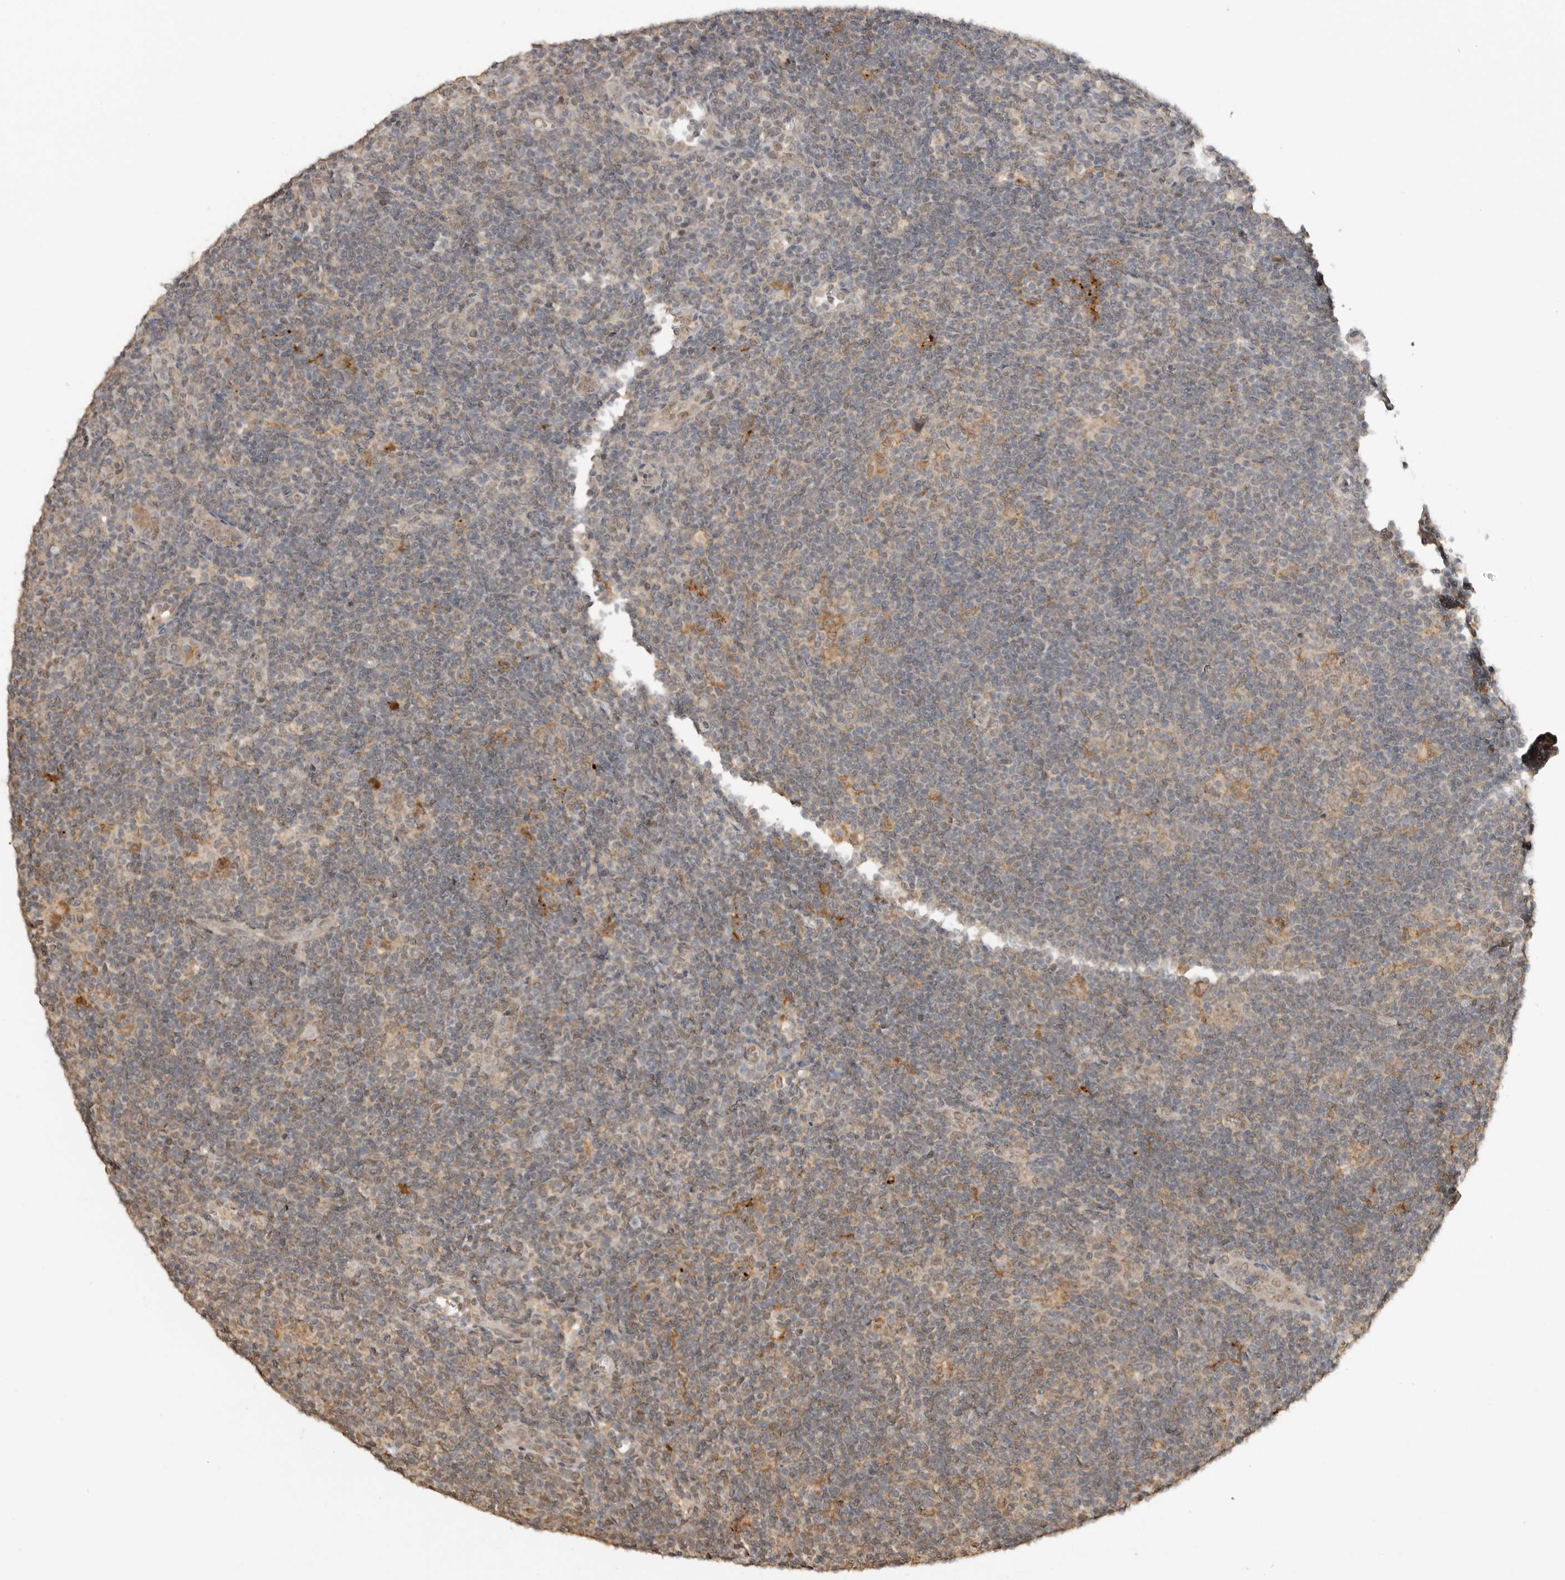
{"staining": {"intensity": "moderate", "quantity": "<25%", "location": "cytoplasmic/membranous,nuclear"}, "tissue": "lymphoma", "cell_type": "Tumor cells", "image_type": "cancer", "snomed": [{"axis": "morphology", "description": "Hodgkin's disease, NOS"}, {"axis": "topography", "description": "Lymph node"}], "caption": "IHC micrograph of neoplastic tissue: Hodgkin's disease stained using IHC exhibits low levels of moderate protein expression localized specifically in the cytoplasmic/membranous and nuclear of tumor cells, appearing as a cytoplasmic/membranous and nuclear brown color.", "gene": "ASPSCR1", "patient": {"sex": "female", "age": 57}}